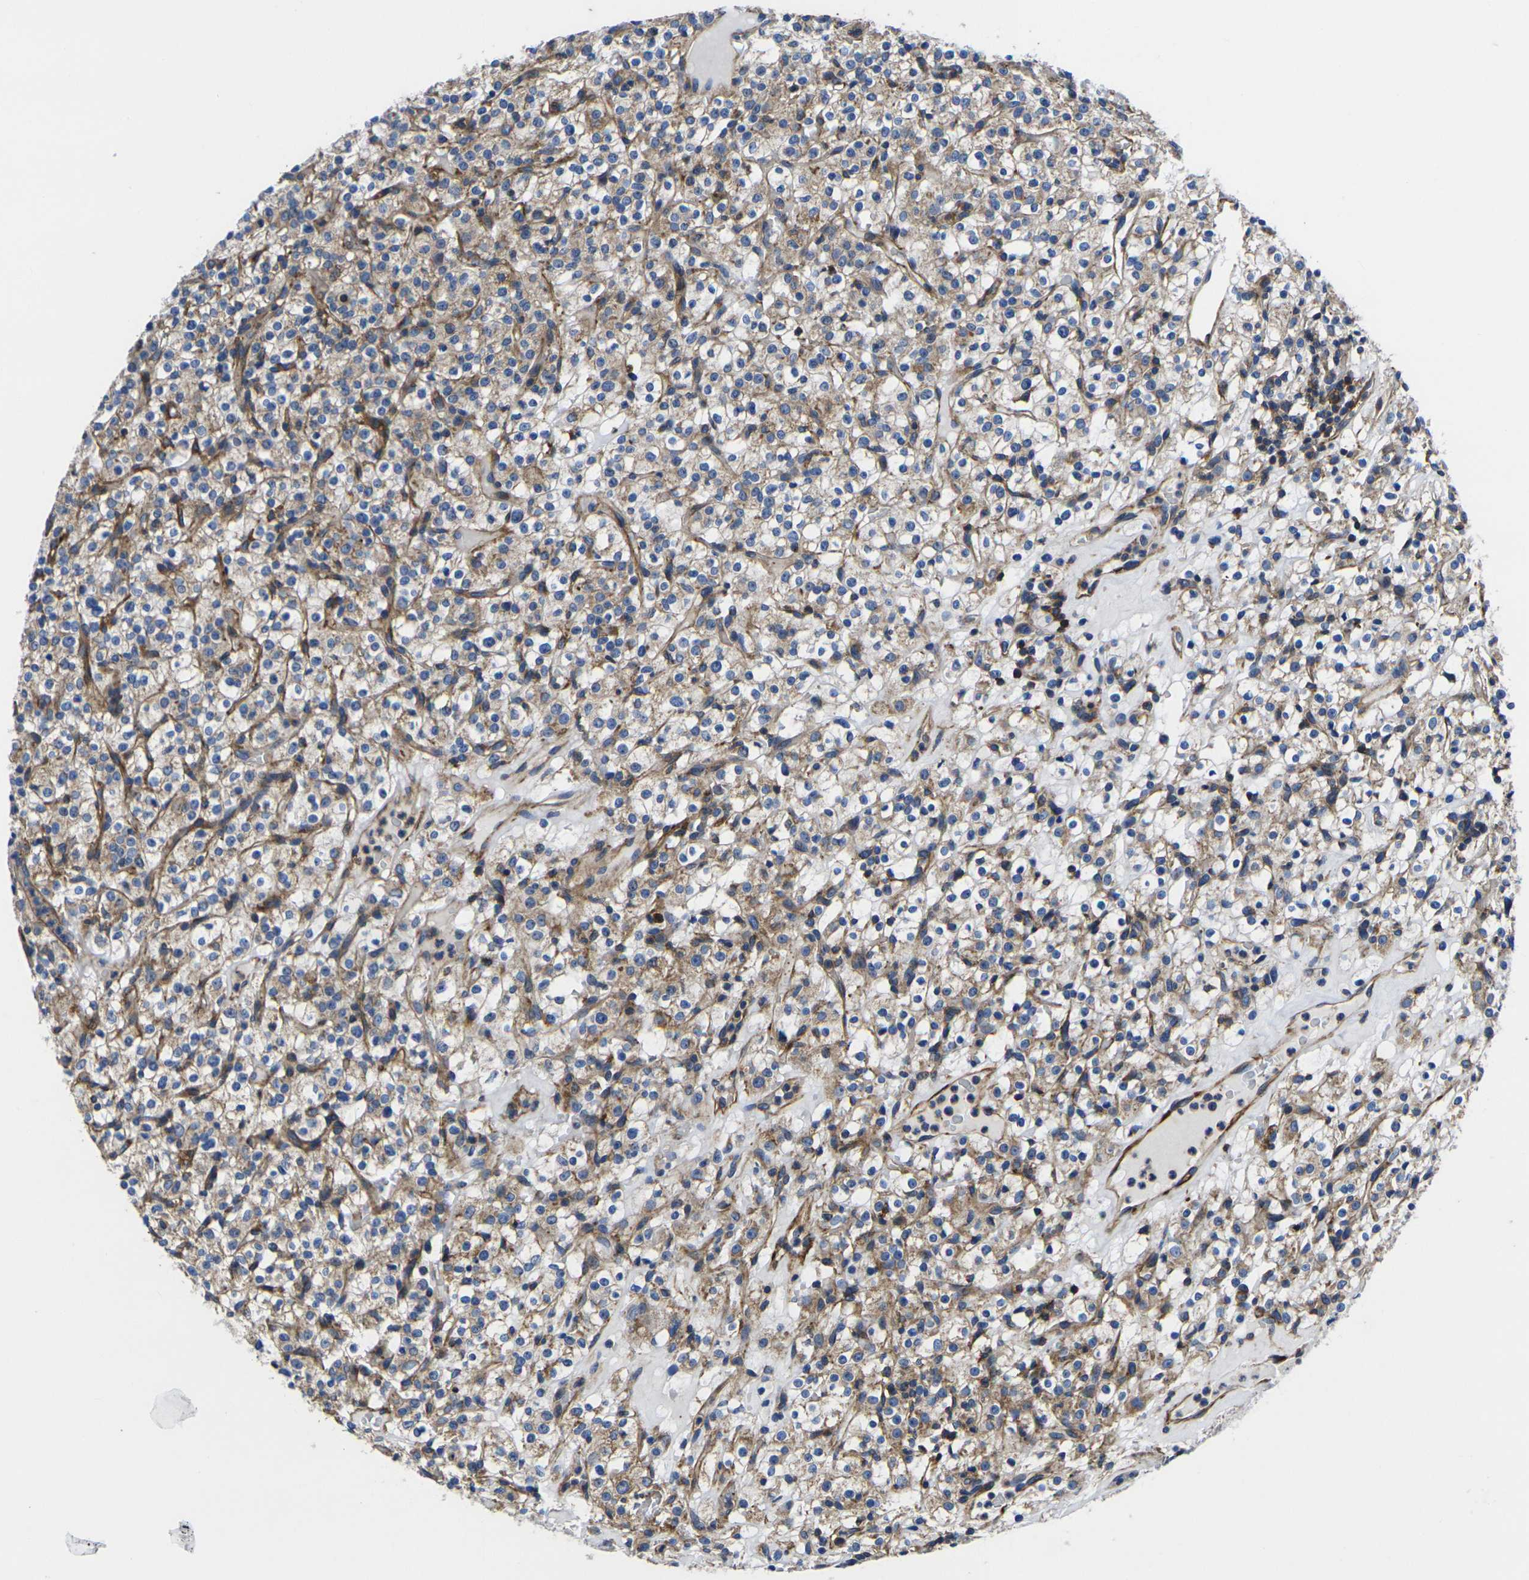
{"staining": {"intensity": "moderate", "quantity": ">75%", "location": "cytoplasmic/membranous"}, "tissue": "renal cancer", "cell_type": "Tumor cells", "image_type": "cancer", "snomed": [{"axis": "morphology", "description": "Normal tissue, NOS"}, {"axis": "morphology", "description": "Adenocarcinoma, NOS"}, {"axis": "topography", "description": "Kidney"}], "caption": "Renal adenocarcinoma stained with a protein marker exhibits moderate staining in tumor cells.", "gene": "GPR4", "patient": {"sex": "female", "age": 72}}